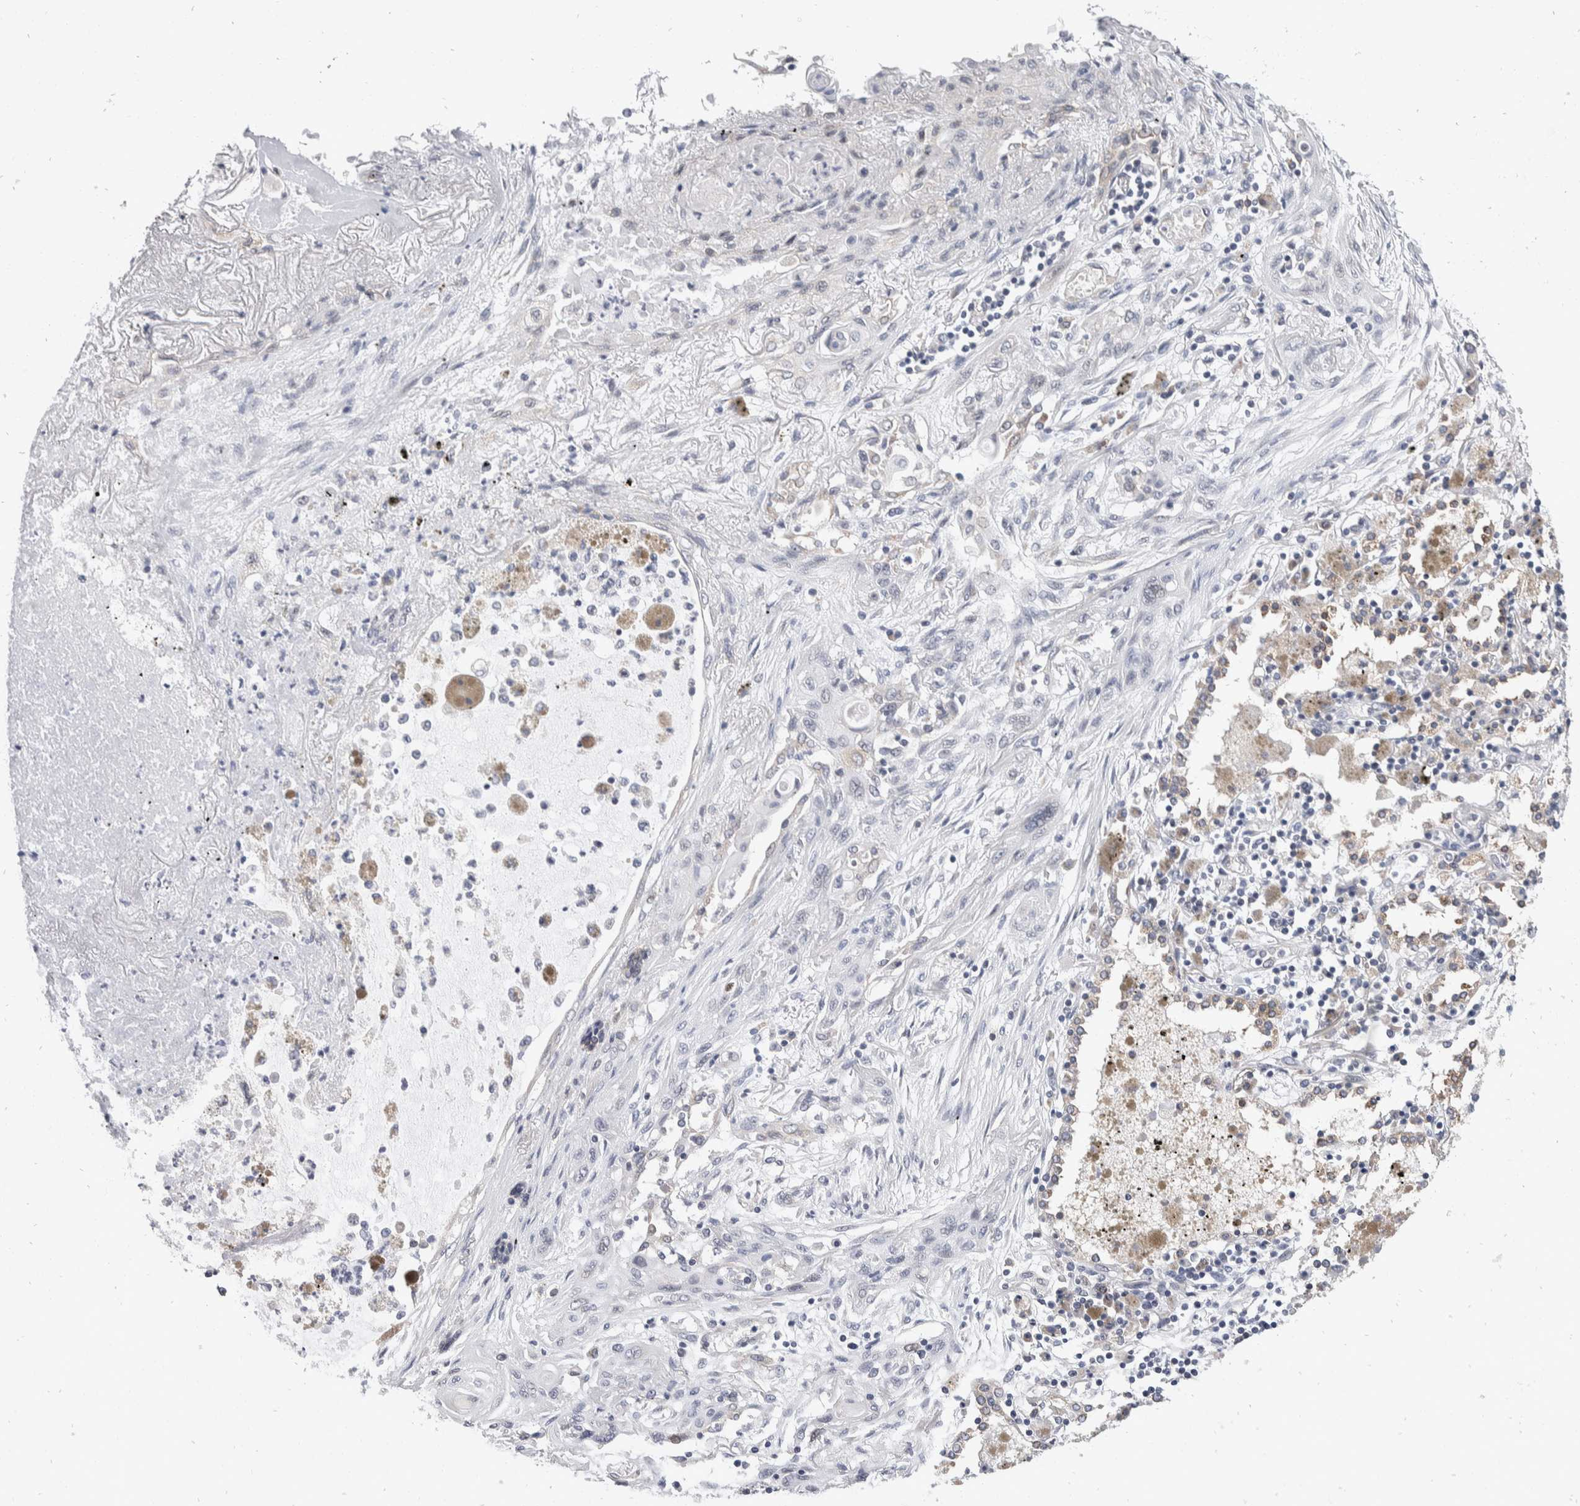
{"staining": {"intensity": "weak", "quantity": "<25%", "location": "cytoplasmic/membranous"}, "tissue": "lung cancer", "cell_type": "Tumor cells", "image_type": "cancer", "snomed": [{"axis": "morphology", "description": "Squamous cell carcinoma, NOS"}, {"axis": "topography", "description": "Lung"}], "caption": "The histopathology image exhibits no staining of tumor cells in lung cancer.", "gene": "TMEM245", "patient": {"sex": "female", "age": 47}}